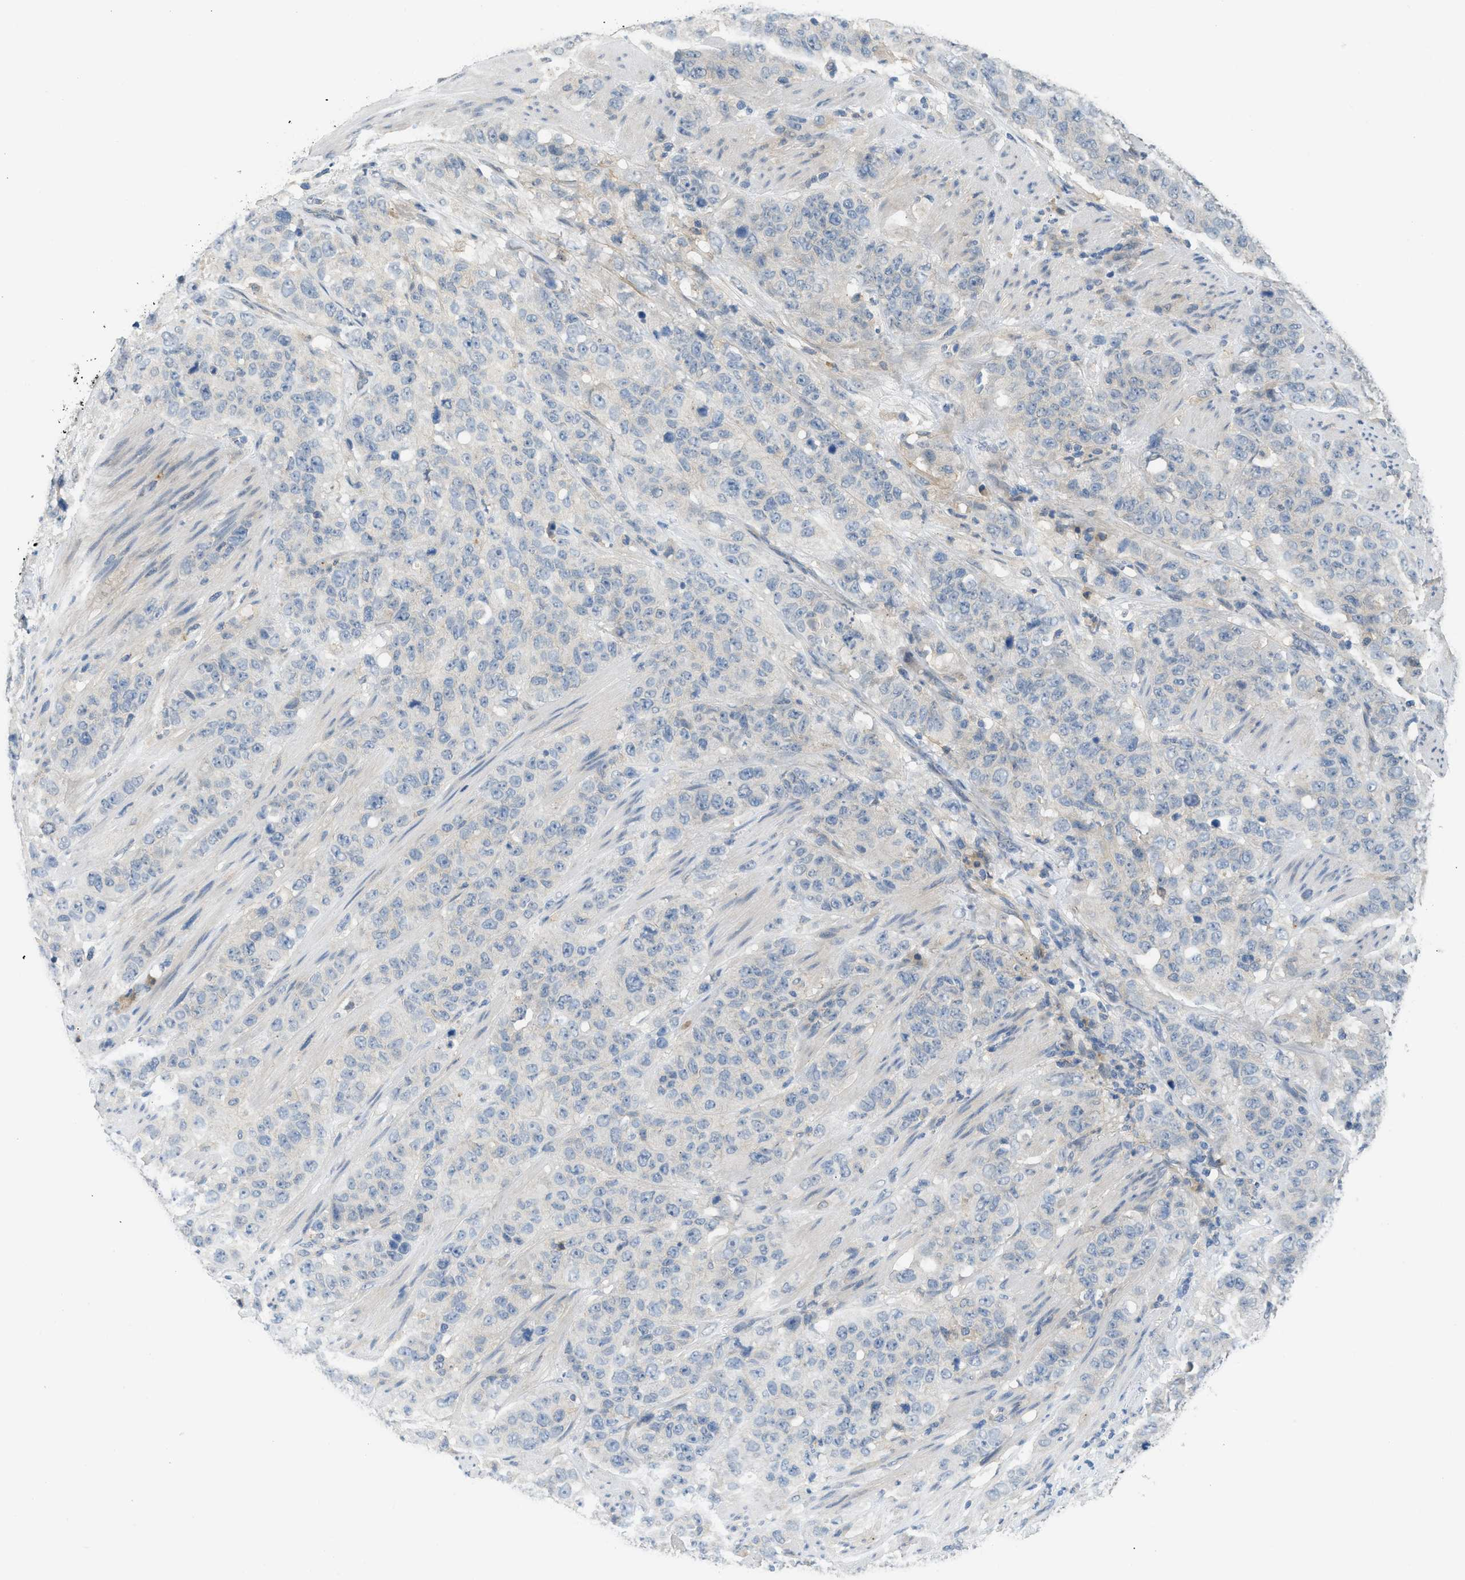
{"staining": {"intensity": "negative", "quantity": "none", "location": "none"}, "tissue": "stomach cancer", "cell_type": "Tumor cells", "image_type": "cancer", "snomed": [{"axis": "morphology", "description": "Adenocarcinoma, NOS"}, {"axis": "topography", "description": "Stomach"}], "caption": "This is a photomicrograph of IHC staining of adenocarcinoma (stomach), which shows no positivity in tumor cells.", "gene": "RHBDF2", "patient": {"sex": "male", "age": 48}}